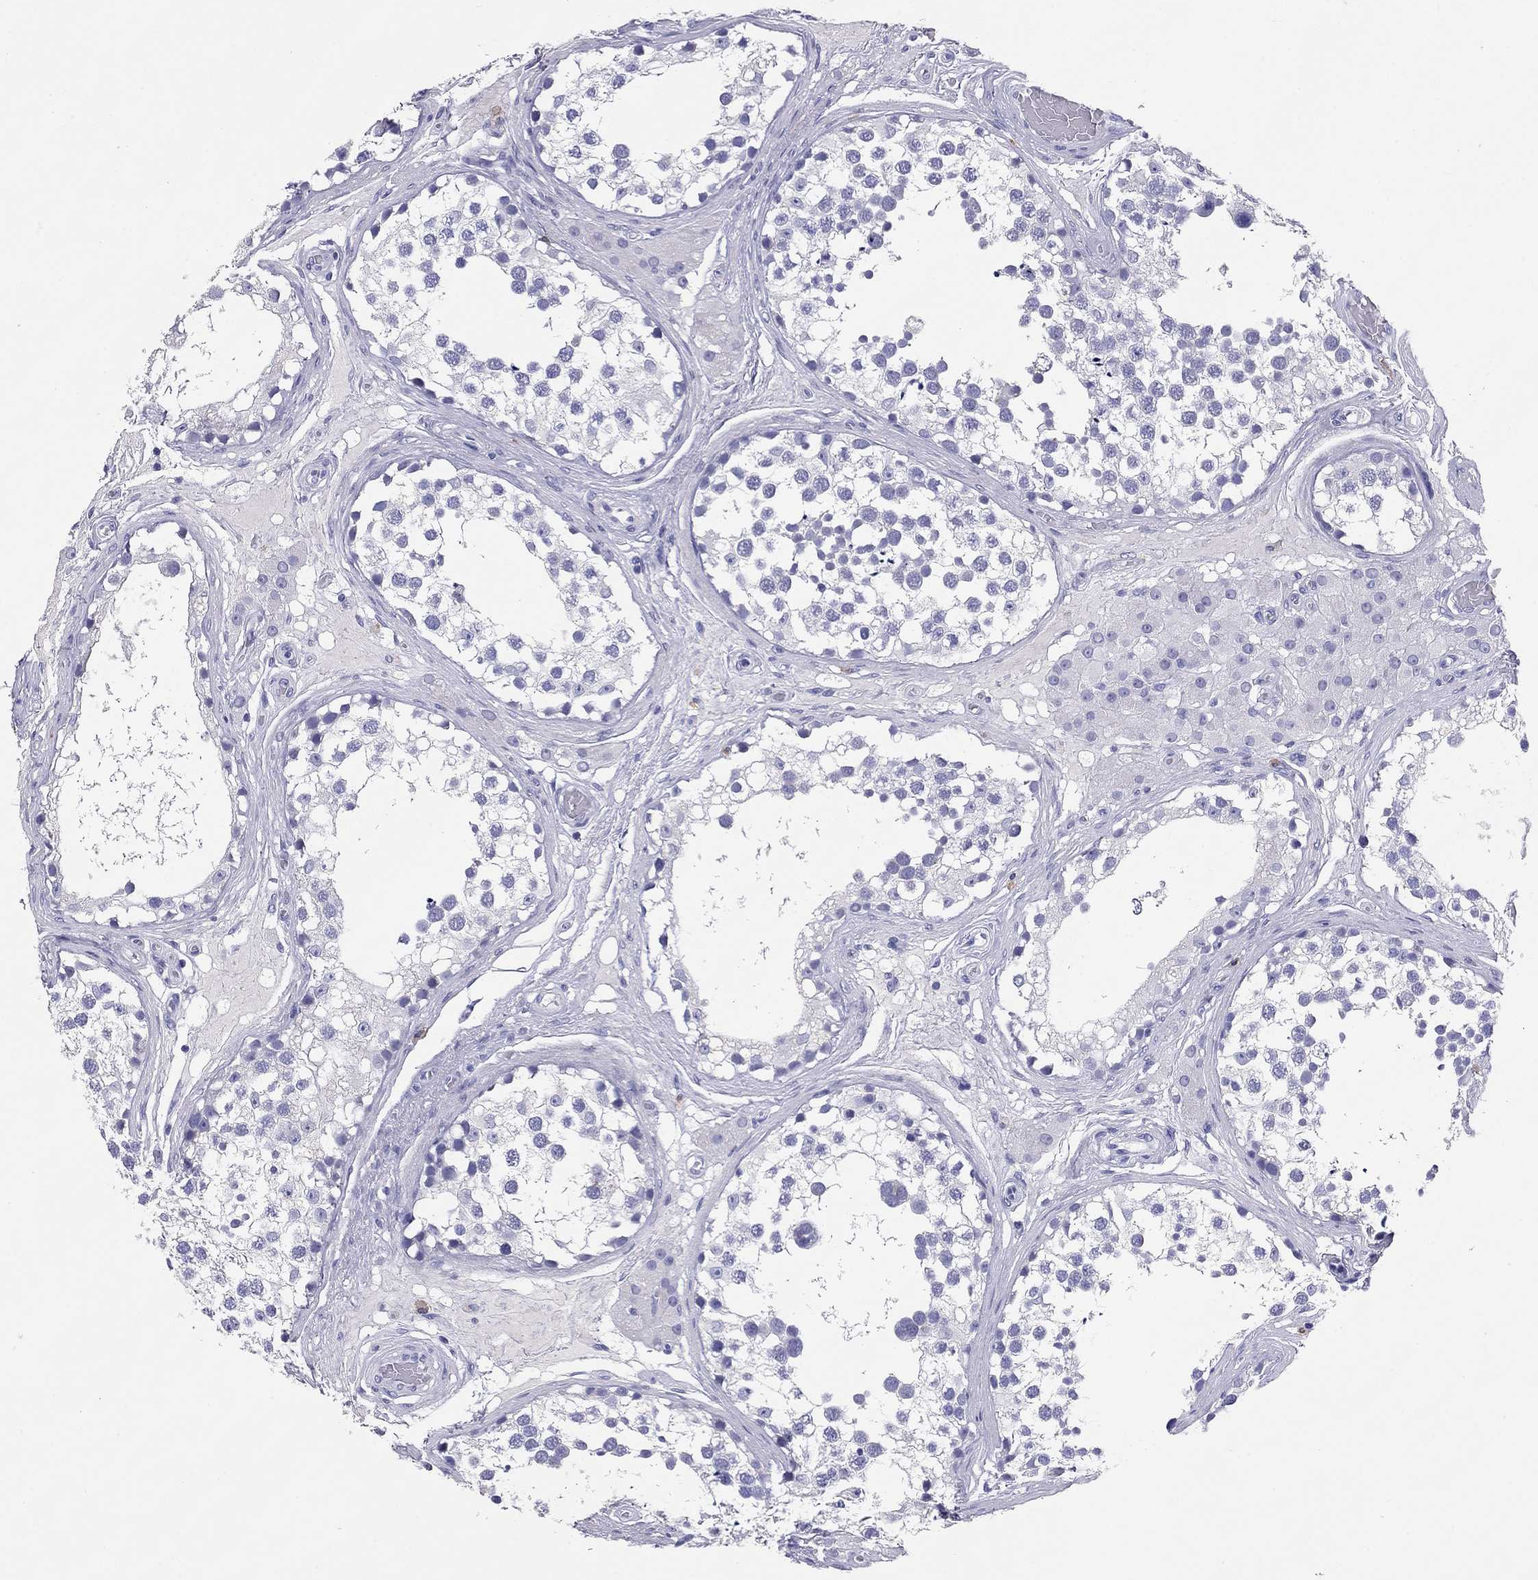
{"staining": {"intensity": "negative", "quantity": "none", "location": "none"}, "tissue": "testis", "cell_type": "Cells in seminiferous ducts", "image_type": "normal", "snomed": [{"axis": "morphology", "description": "Normal tissue, NOS"}, {"axis": "morphology", "description": "Seminoma, NOS"}, {"axis": "topography", "description": "Testis"}], "caption": "IHC of normal testis displays no expression in cells in seminiferous ducts. The staining is performed using DAB brown chromogen with nuclei counter-stained in using hematoxylin.", "gene": "CALHM1", "patient": {"sex": "male", "age": 65}}